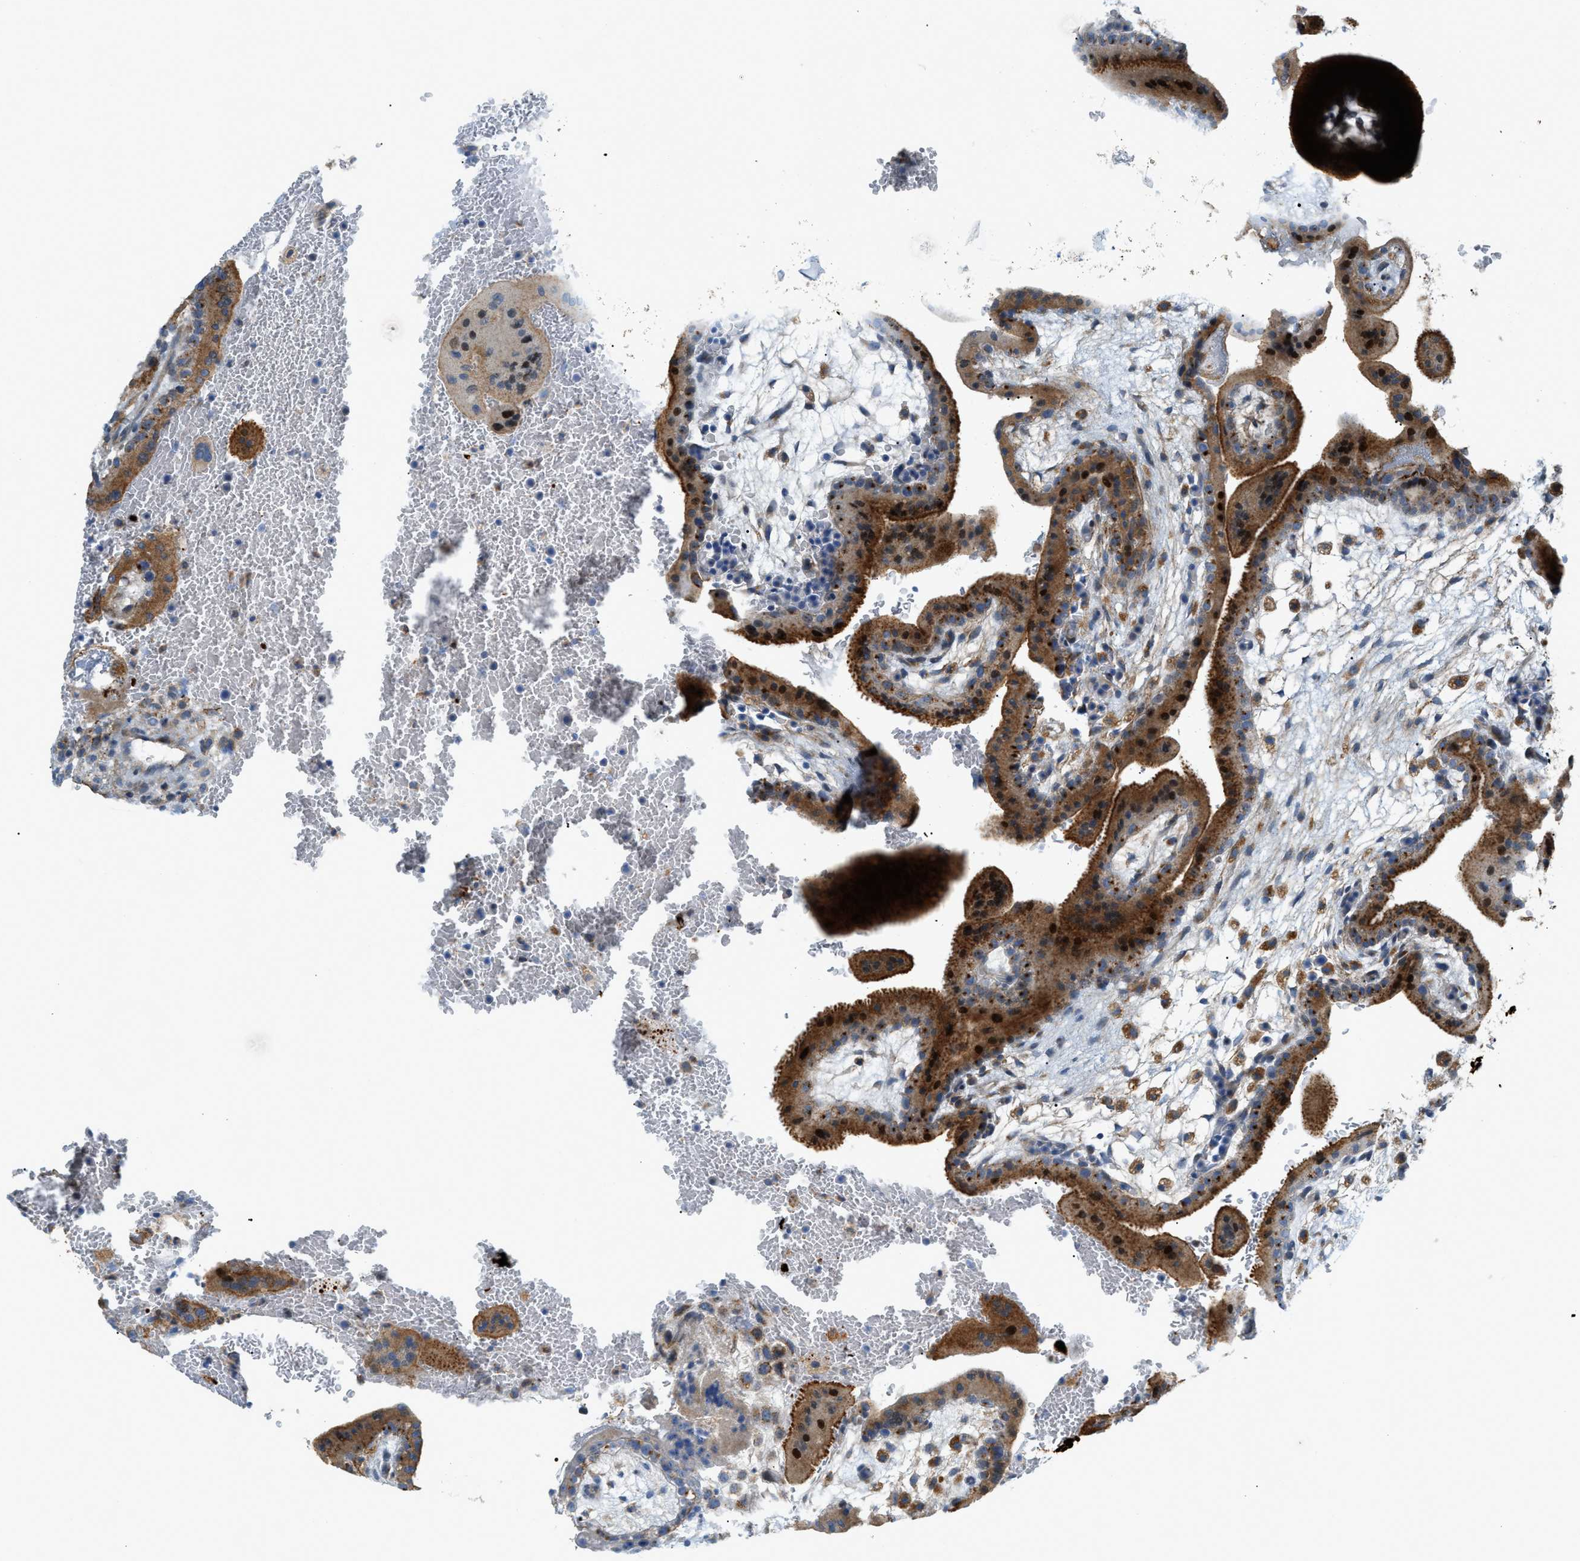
{"staining": {"intensity": "moderate", "quantity": ">75%", "location": "cytoplasmic/membranous"}, "tissue": "placenta", "cell_type": "Decidual cells", "image_type": "normal", "snomed": [{"axis": "morphology", "description": "Normal tissue, NOS"}, {"axis": "topography", "description": "Placenta"}], "caption": "Protein staining by immunohistochemistry demonstrates moderate cytoplasmic/membranous positivity in approximately >75% of decidual cells in benign placenta. The staining was performed using DAB to visualize the protein expression in brown, while the nuclei were stained in blue with hematoxylin (Magnification: 20x).", "gene": "LMBRD1", "patient": {"sex": "female", "age": 35}}